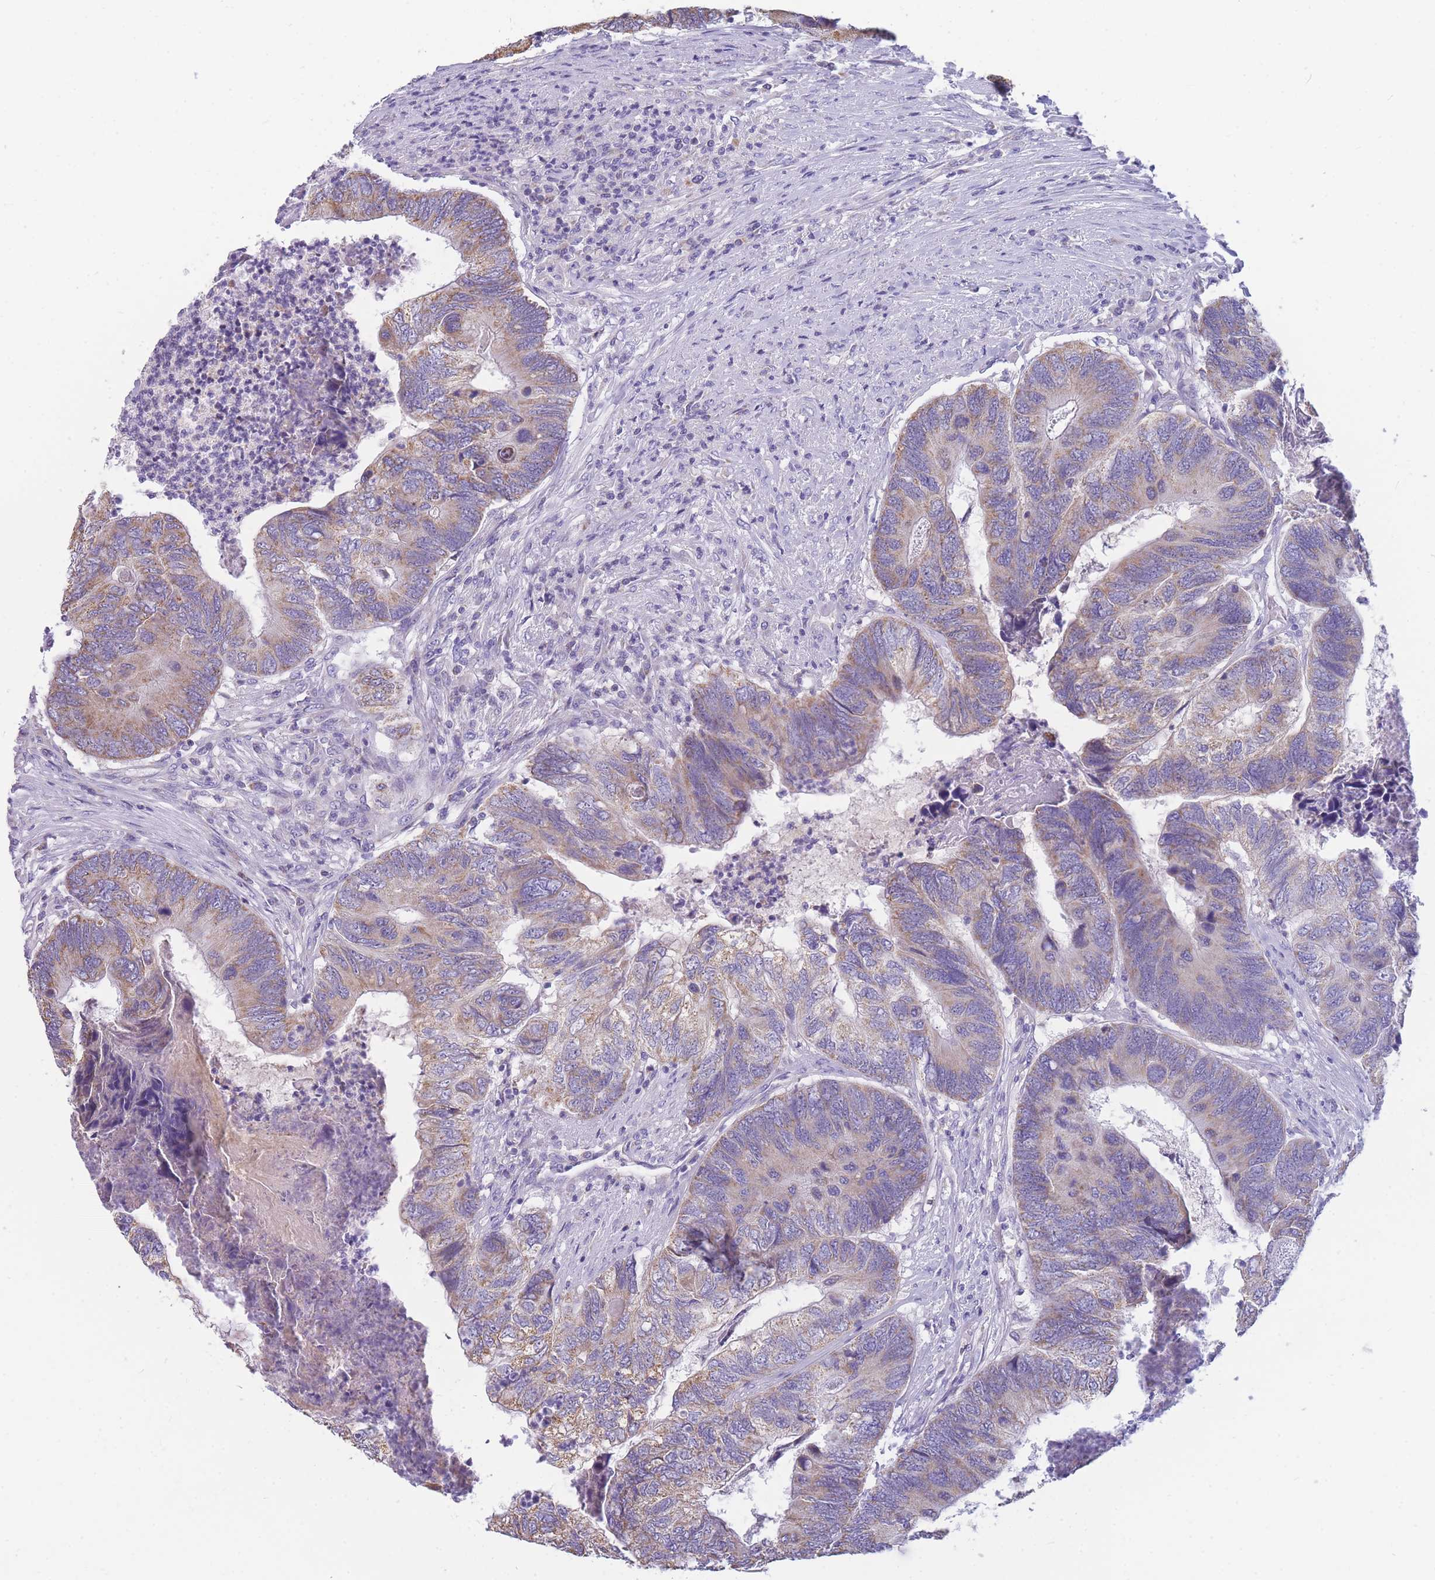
{"staining": {"intensity": "weak", "quantity": "25%-75%", "location": "cytoplasmic/membranous"}, "tissue": "colorectal cancer", "cell_type": "Tumor cells", "image_type": "cancer", "snomed": [{"axis": "morphology", "description": "Adenocarcinoma, NOS"}, {"axis": "topography", "description": "Colon"}], "caption": "Brown immunohistochemical staining in colorectal cancer reveals weak cytoplasmic/membranous staining in approximately 25%-75% of tumor cells.", "gene": "DHRS11", "patient": {"sex": "female", "age": 67}}